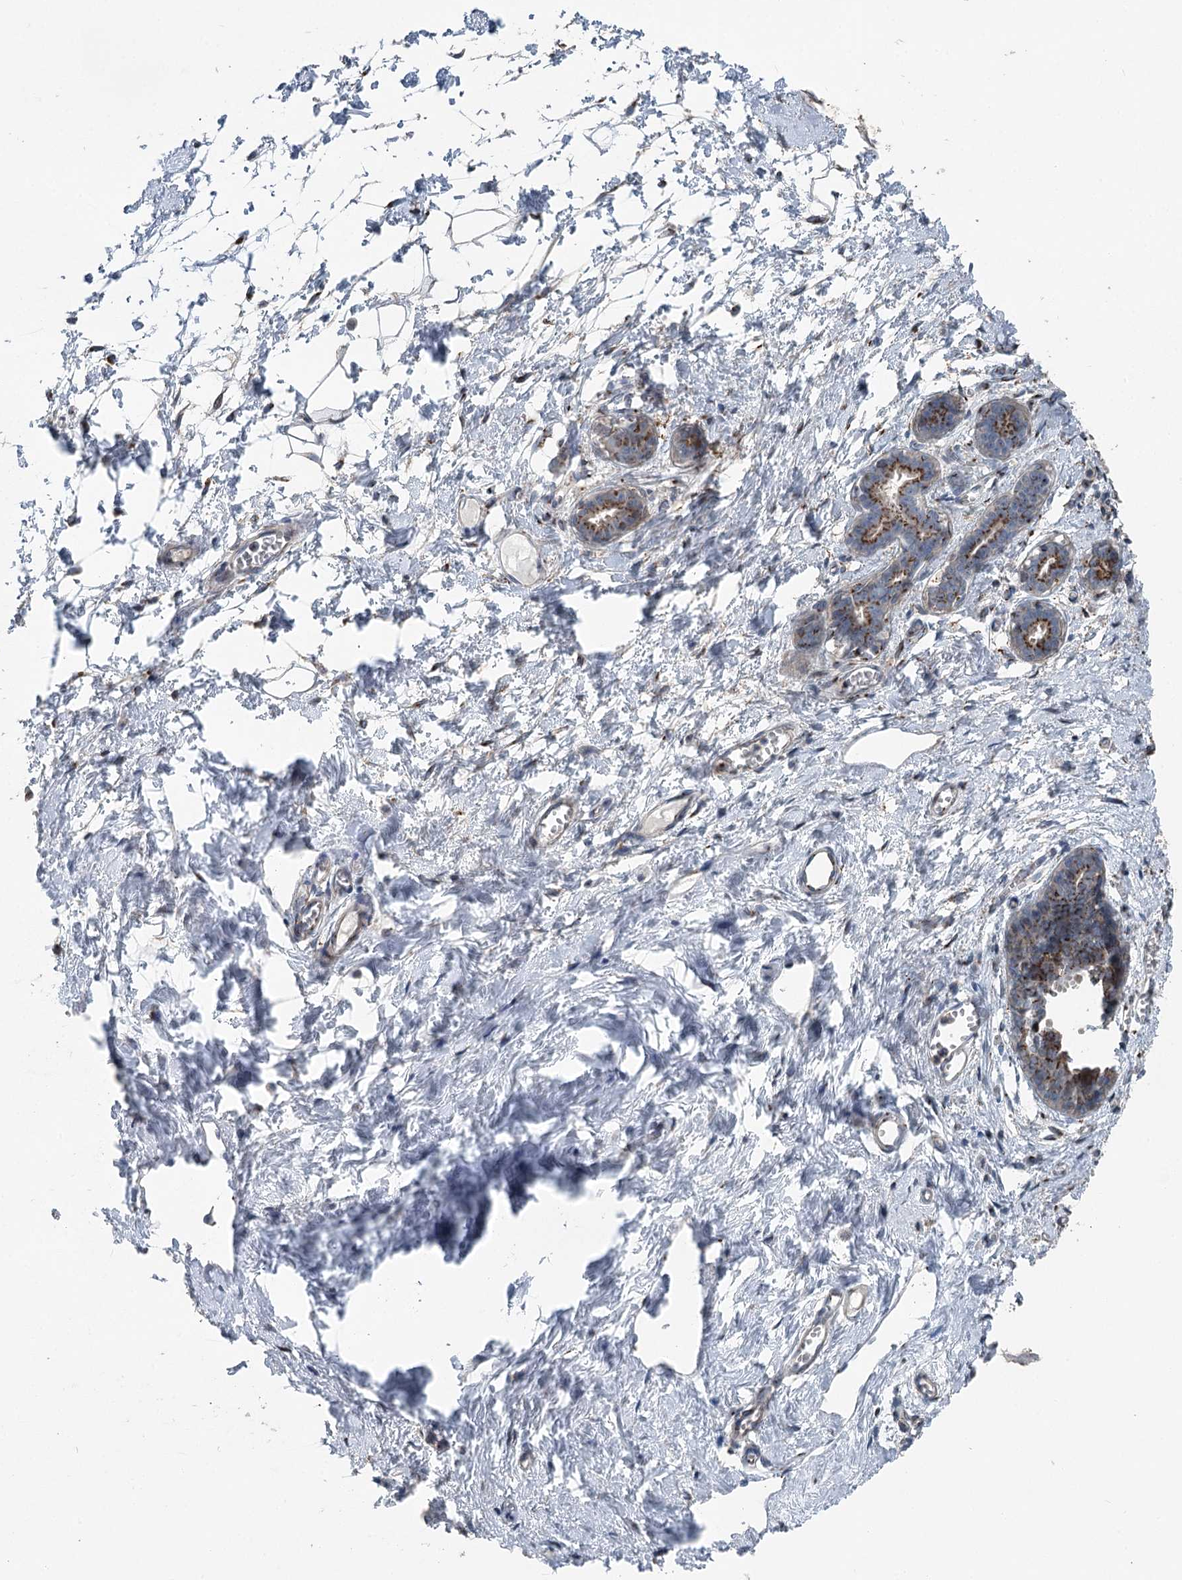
{"staining": {"intensity": "weak", "quantity": "25%-75%", "location": "cytoplasmic/membranous"}, "tissue": "breast", "cell_type": "Adipocytes", "image_type": "normal", "snomed": [{"axis": "morphology", "description": "Normal tissue, NOS"}, {"axis": "topography", "description": "Breast"}], "caption": "Immunohistochemical staining of normal human breast reveals 25%-75% levels of weak cytoplasmic/membranous protein expression in approximately 25%-75% of adipocytes. (DAB (3,3'-diaminobenzidine) = brown stain, brightfield microscopy at high magnification).", "gene": "ITIH5", "patient": {"sex": "female", "age": 27}}